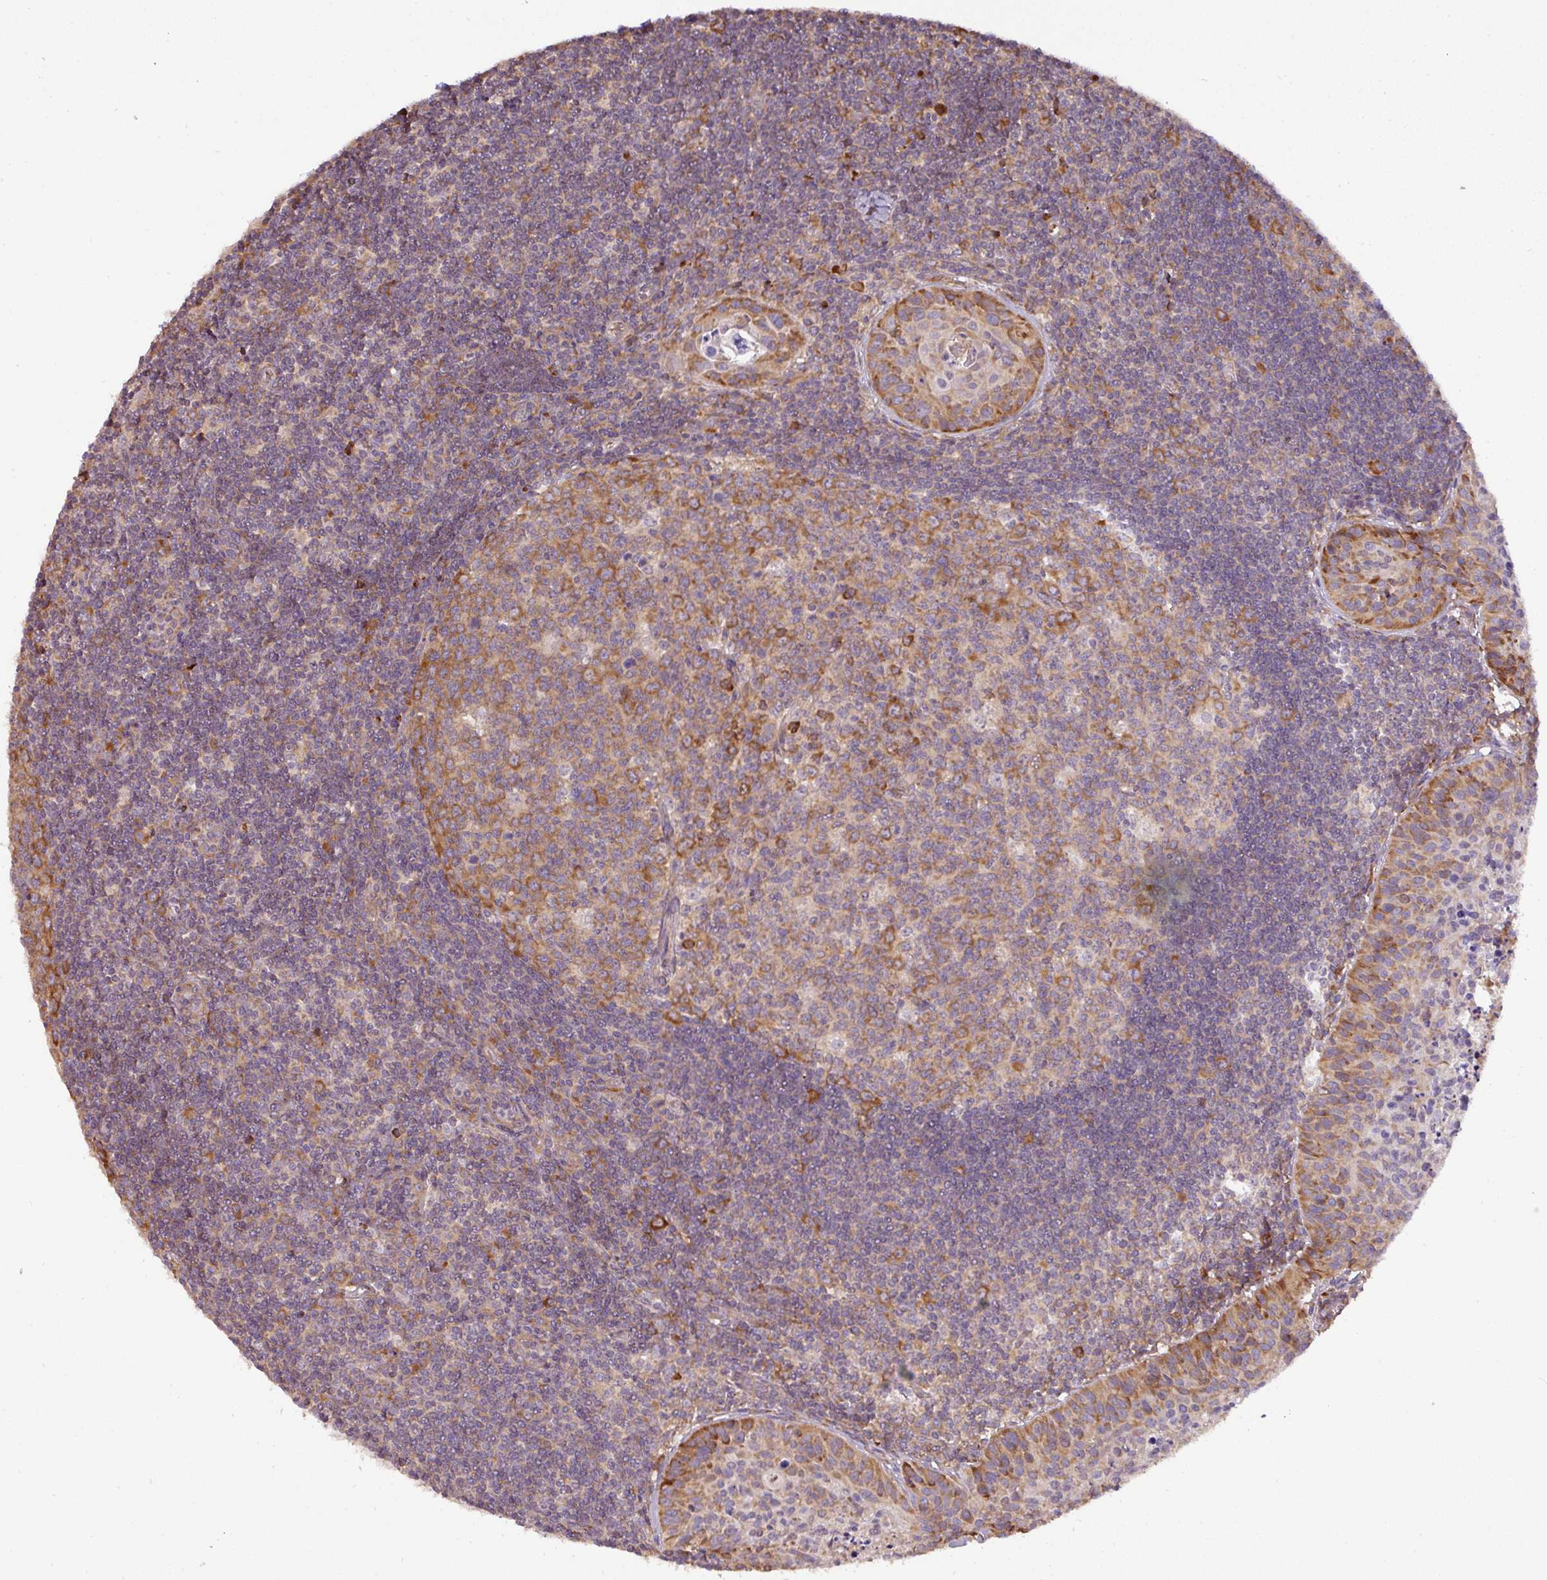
{"staining": {"intensity": "moderate", "quantity": "25%-75%", "location": "cytoplasmic/membranous"}, "tissue": "lymph node", "cell_type": "Germinal center cells", "image_type": "normal", "snomed": [{"axis": "morphology", "description": "Normal tissue, NOS"}, {"axis": "topography", "description": "Lymph node"}], "caption": "This image shows benign lymph node stained with immunohistochemistry (IHC) to label a protein in brown. The cytoplasmic/membranous of germinal center cells show moderate positivity for the protein. Nuclei are counter-stained blue.", "gene": "GALP", "patient": {"sex": "female", "age": 29}}